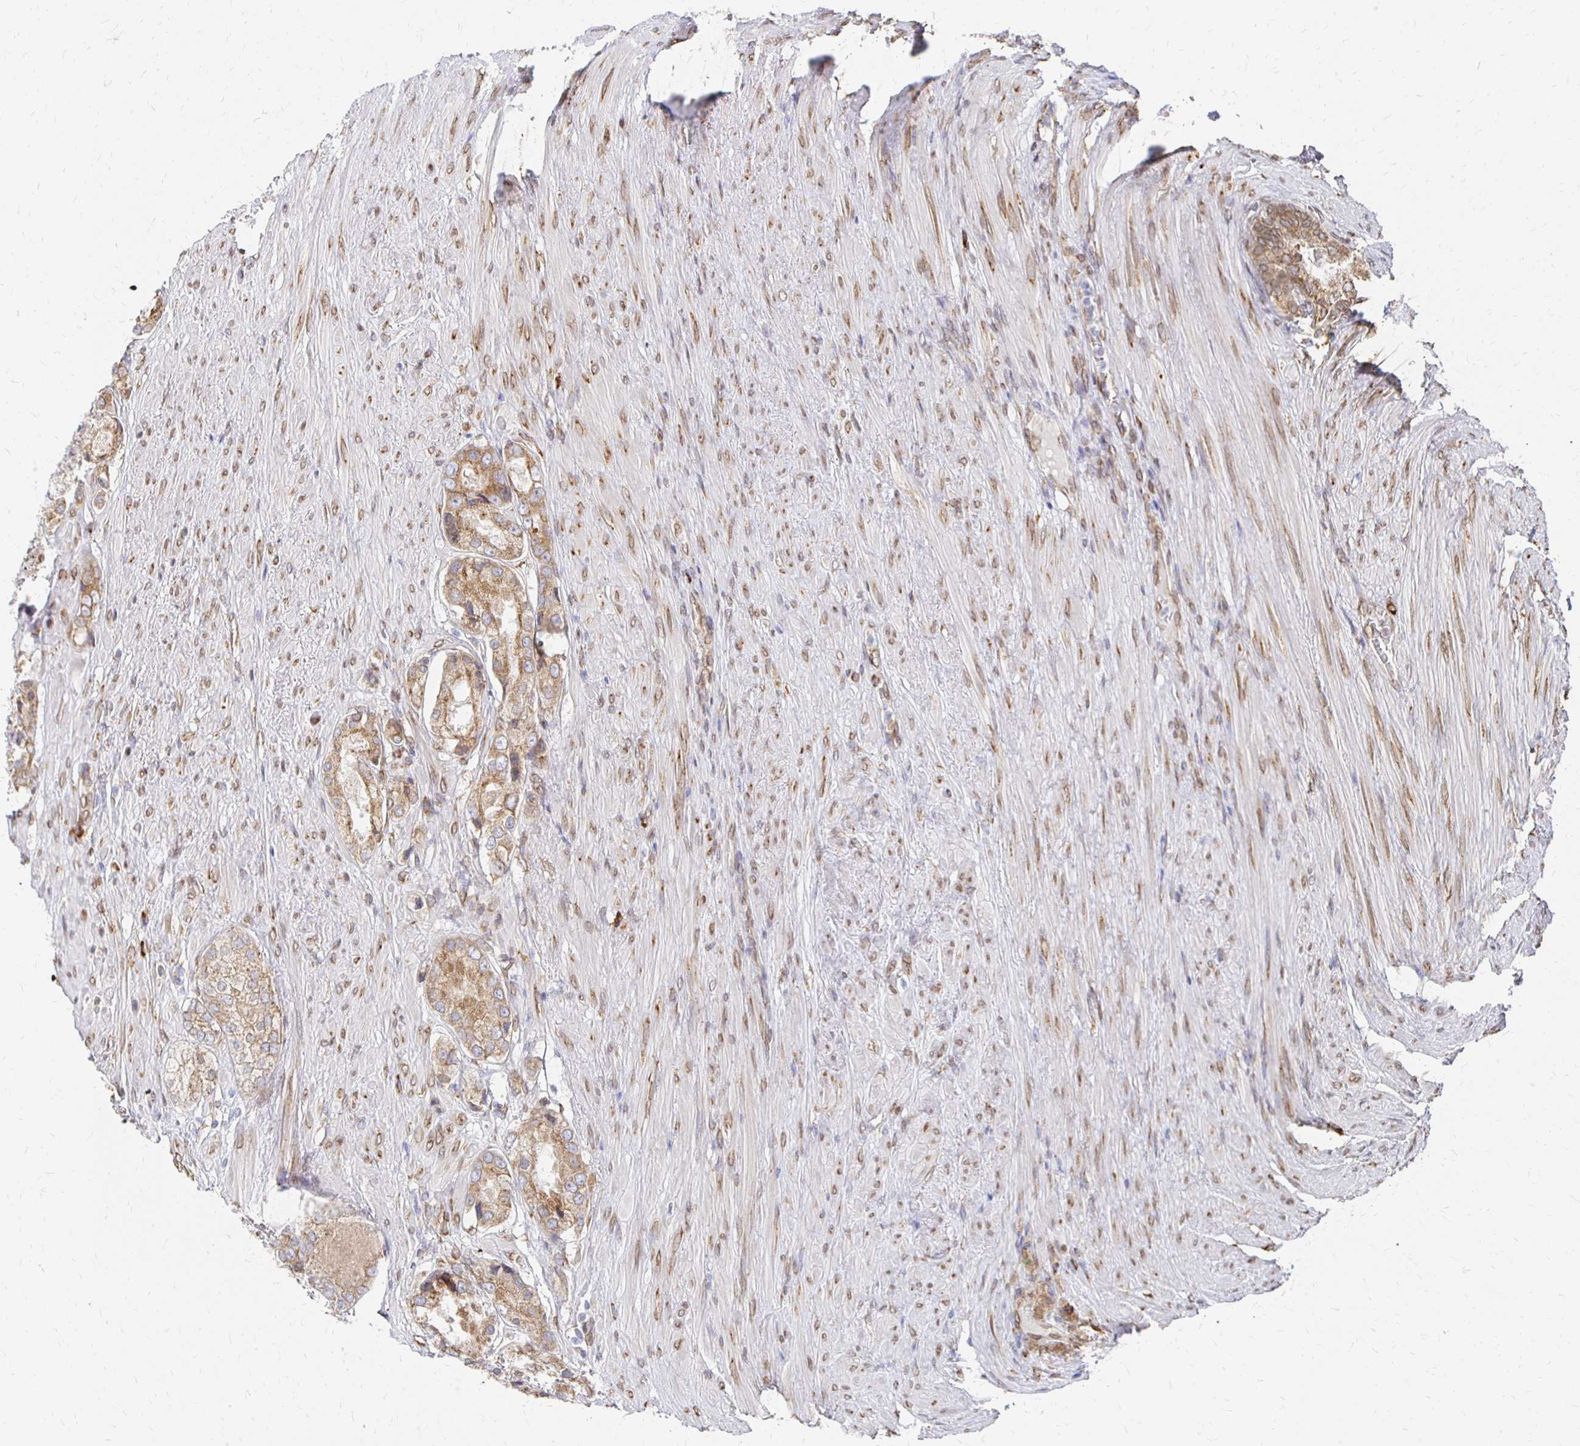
{"staining": {"intensity": "moderate", "quantity": ">75%", "location": "cytoplasmic/membranous"}, "tissue": "prostate cancer", "cell_type": "Tumor cells", "image_type": "cancer", "snomed": [{"axis": "morphology", "description": "Adenocarcinoma, Low grade"}, {"axis": "topography", "description": "Prostate"}], "caption": "DAB (3,3'-diaminobenzidine) immunohistochemical staining of prostate cancer demonstrates moderate cytoplasmic/membranous protein staining in approximately >75% of tumor cells.", "gene": "PELI3", "patient": {"sex": "male", "age": 68}}